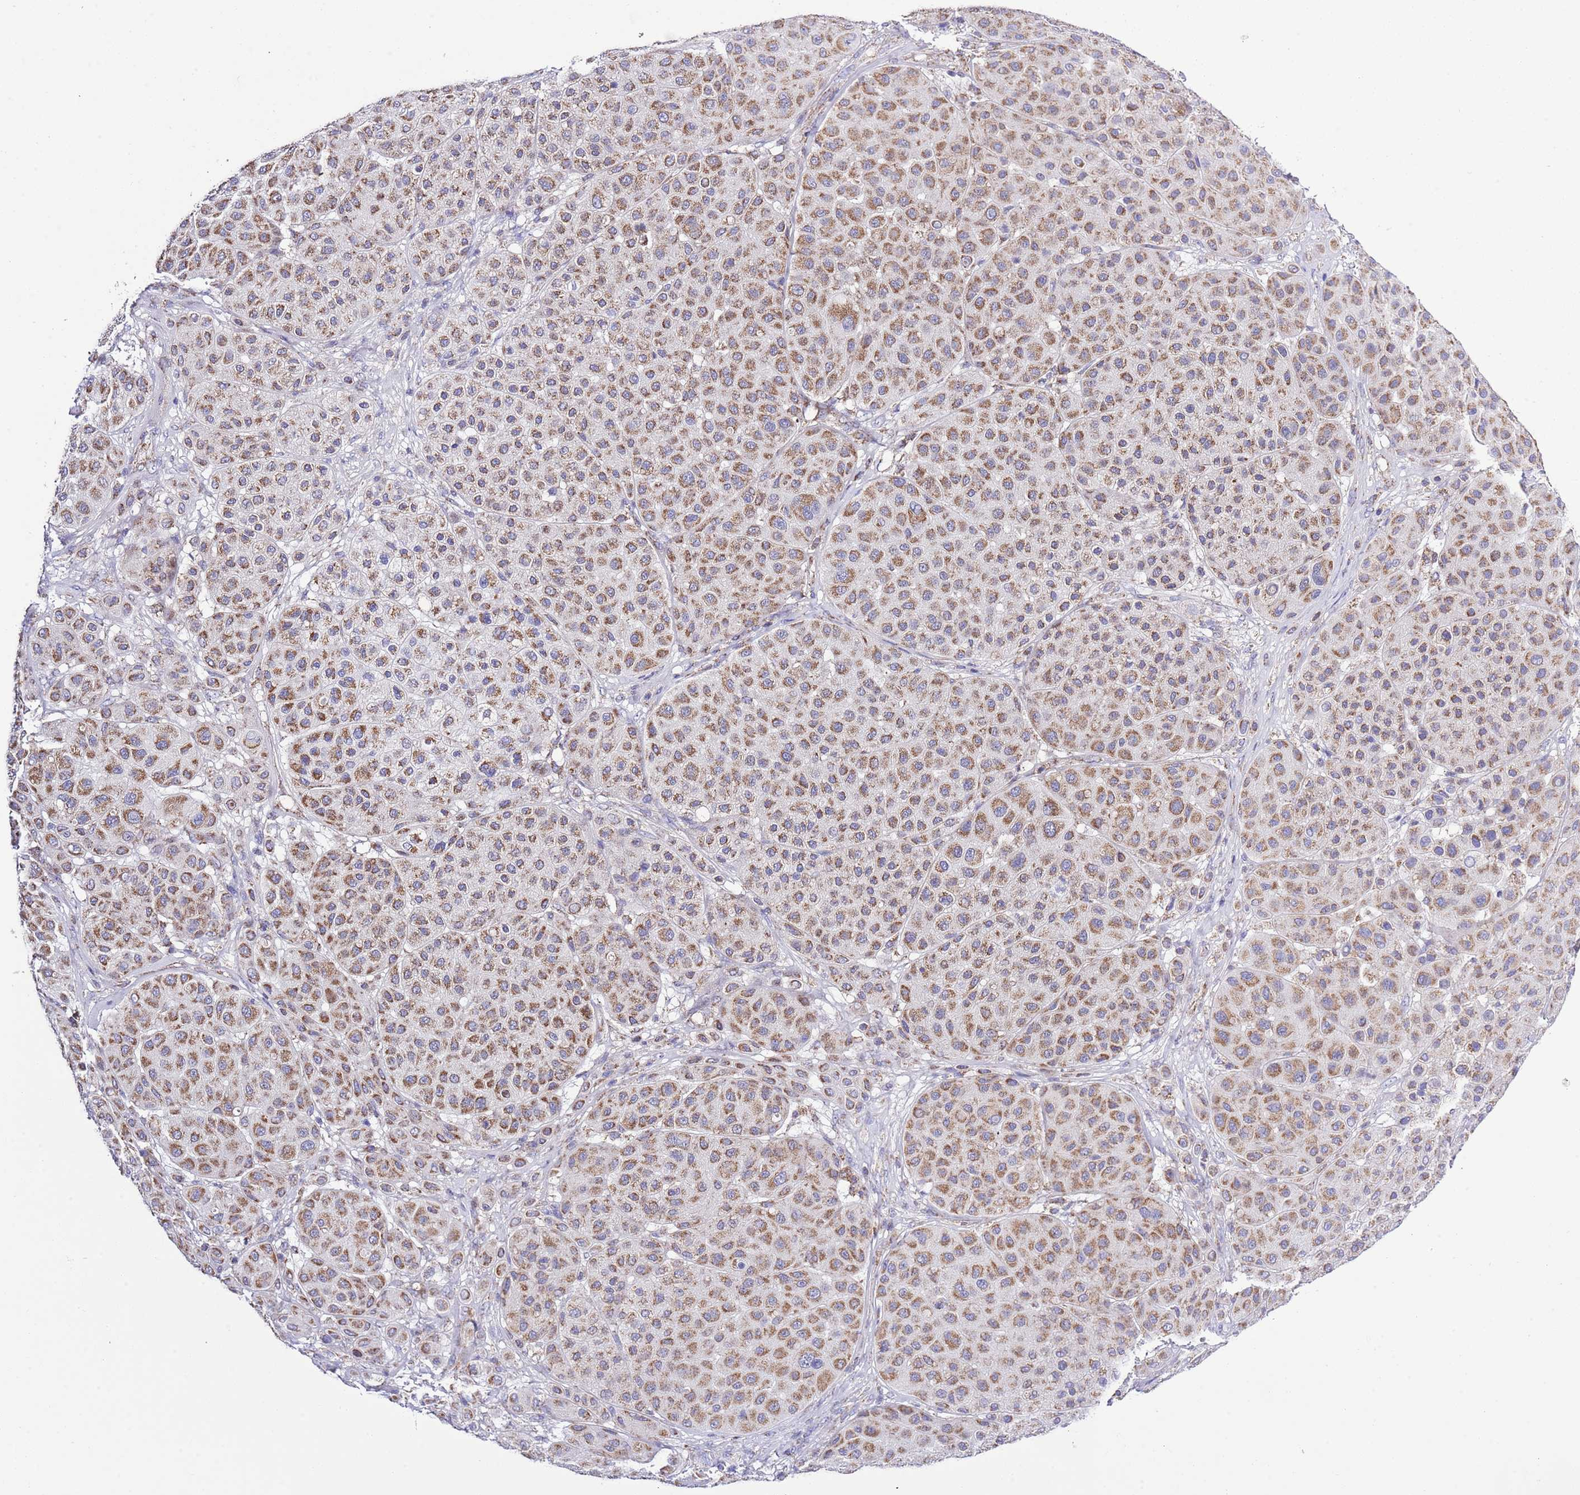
{"staining": {"intensity": "moderate", "quantity": ">75%", "location": "cytoplasmic/membranous"}, "tissue": "melanoma", "cell_type": "Tumor cells", "image_type": "cancer", "snomed": [{"axis": "morphology", "description": "Malignant melanoma, Metastatic site"}, {"axis": "topography", "description": "Smooth muscle"}], "caption": "DAB (3,3'-diaminobenzidine) immunohistochemical staining of human malignant melanoma (metastatic site) reveals moderate cytoplasmic/membranous protein staining in approximately >75% of tumor cells.", "gene": "TEKTIP1", "patient": {"sex": "male", "age": 41}}